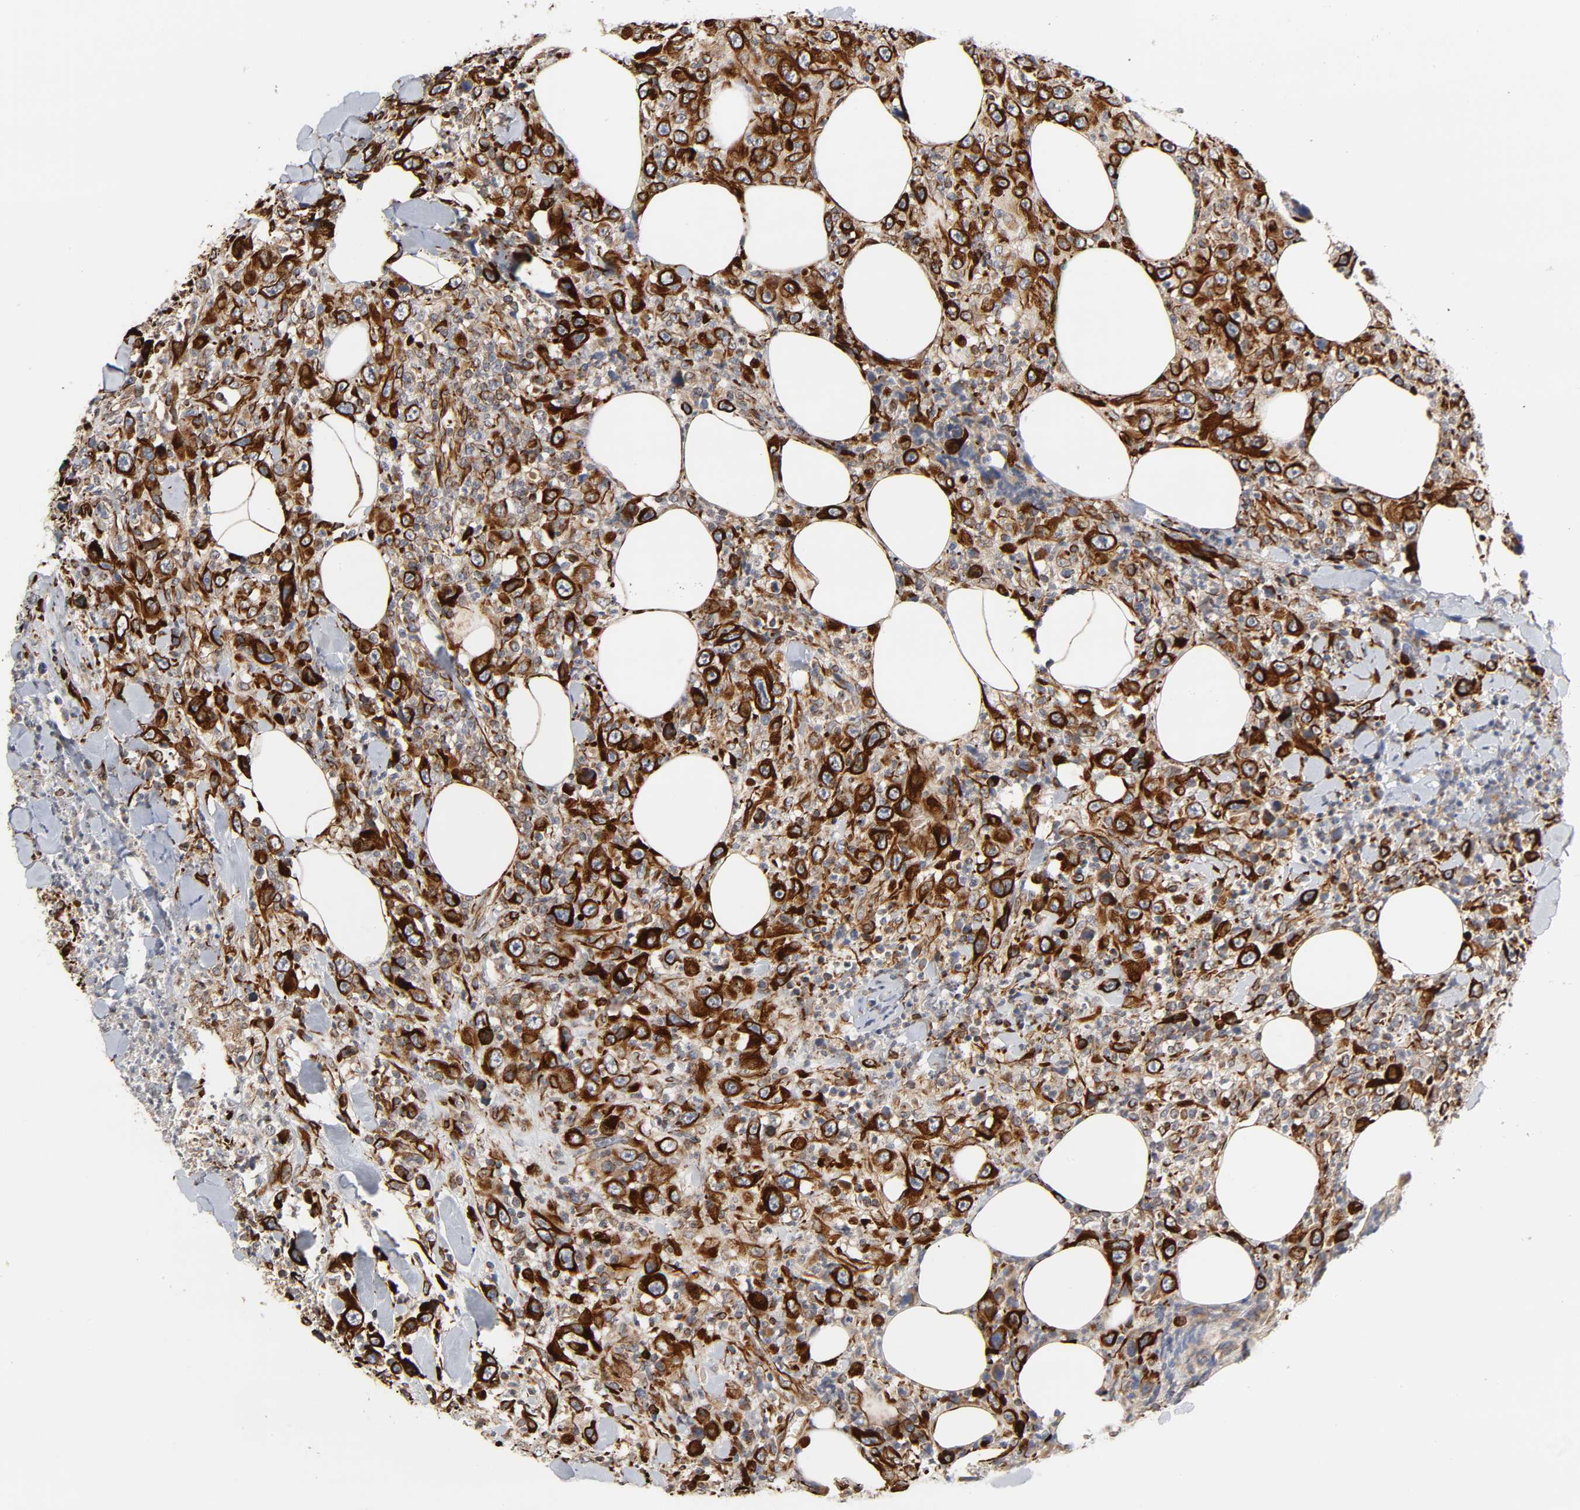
{"staining": {"intensity": "strong", "quantity": ">75%", "location": "cytoplasmic/membranous"}, "tissue": "thyroid cancer", "cell_type": "Tumor cells", "image_type": "cancer", "snomed": [{"axis": "morphology", "description": "Carcinoma, NOS"}, {"axis": "topography", "description": "Thyroid gland"}], "caption": "Thyroid carcinoma stained for a protein shows strong cytoplasmic/membranous positivity in tumor cells.", "gene": "FAM118A", "patient": {"sex": "female", "age": 77}}